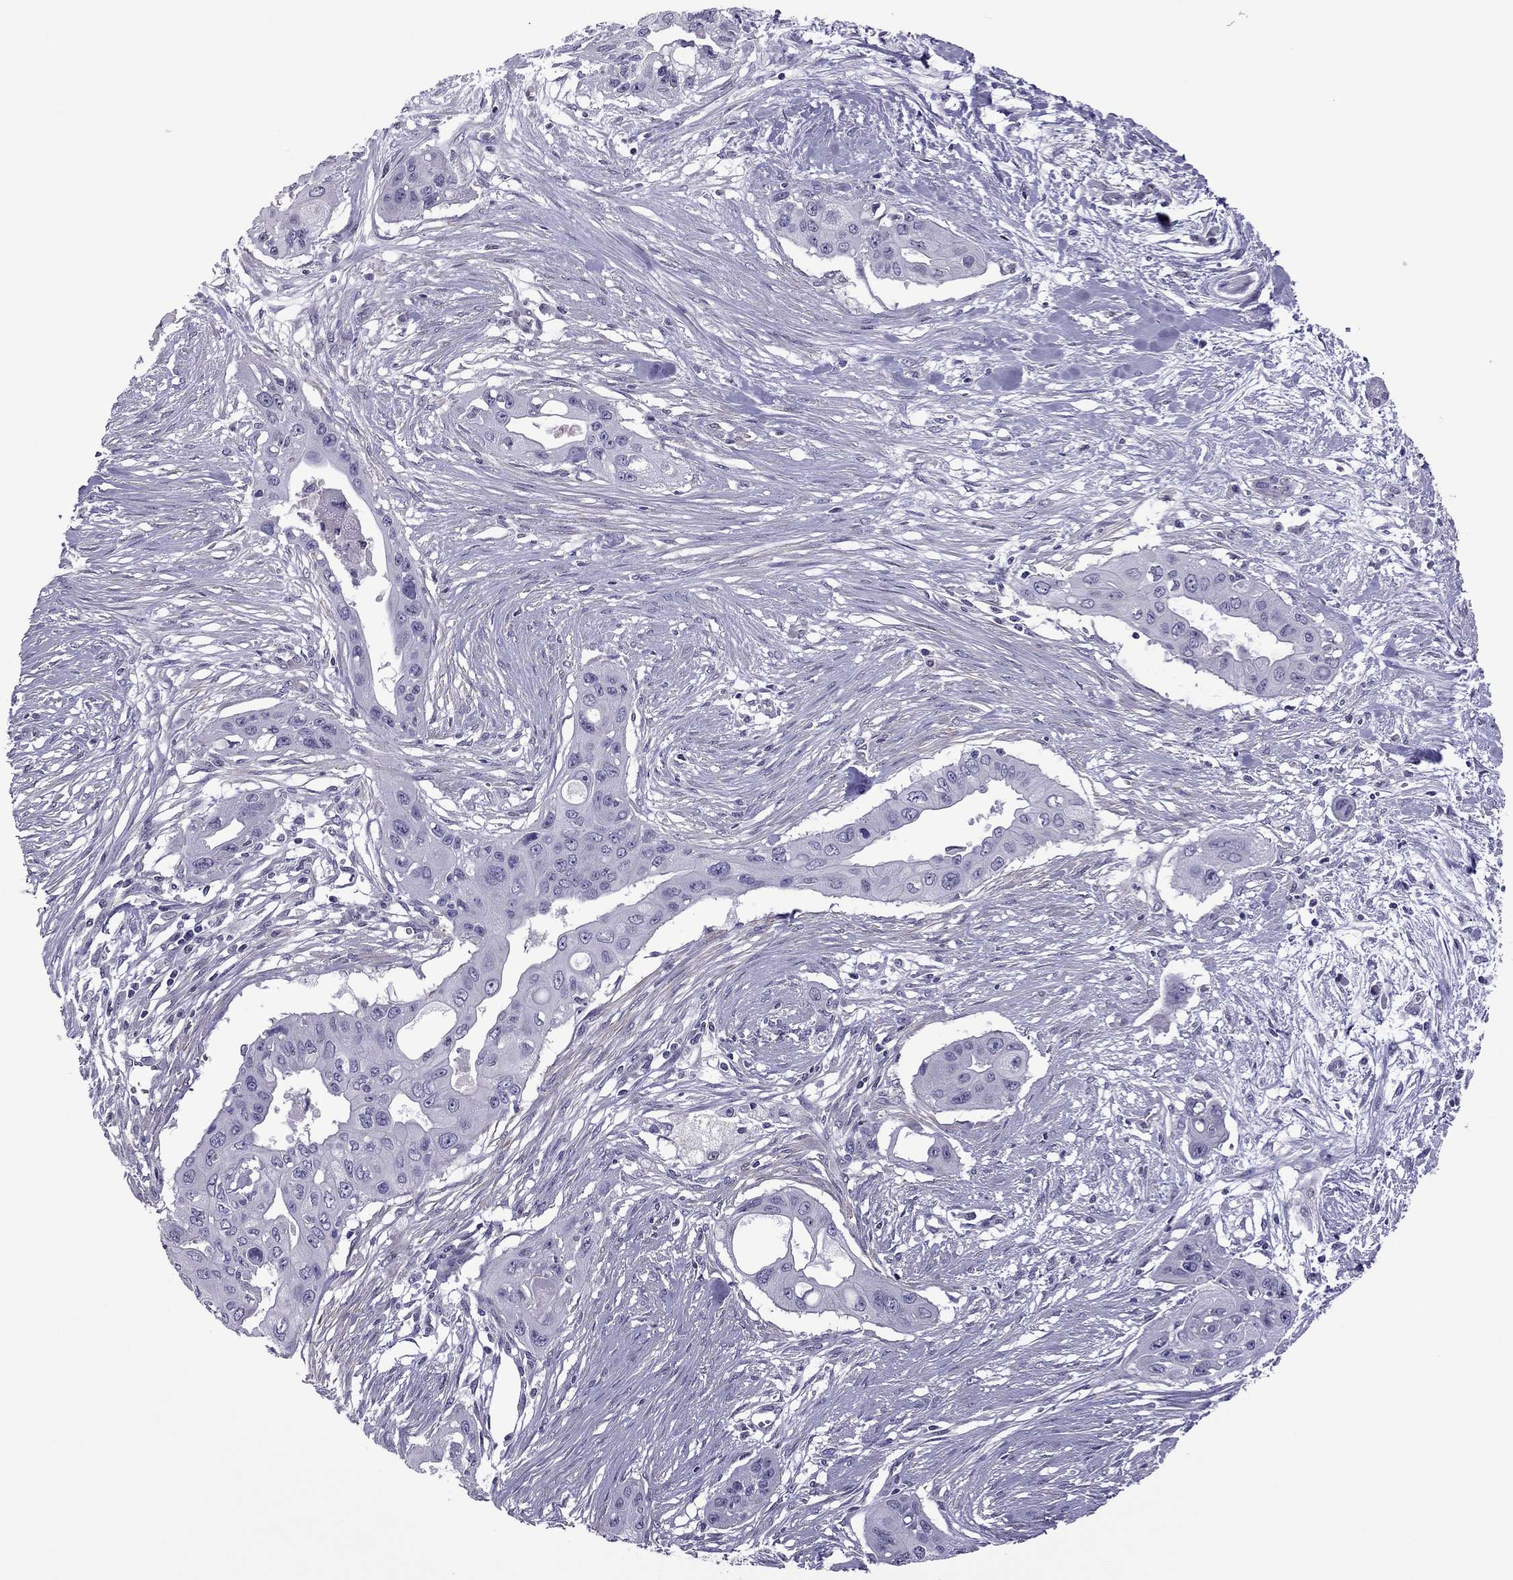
{"staining": {"intensity": "negative", "quantity": "none", "location": "none"}, "tissue": "pancreatic cancer", "cell_type": "Tumor cells", "image_type": "cancer", "snomed": [{"axis": "morphology", "description": "Adenocarcinoma, NOS"}, {"axis": "topography", "description": "Pancreas"}], "caption": "This photomicrograph is of pancreatic cancer stained with immunohistochemistry (IHC) to label a protein in brown with the nuclei are counter-stained blue. There is no positivity in tumor cells.", "gene": "SLC16A8", "patient": {"sex": "male", "age": 60}}